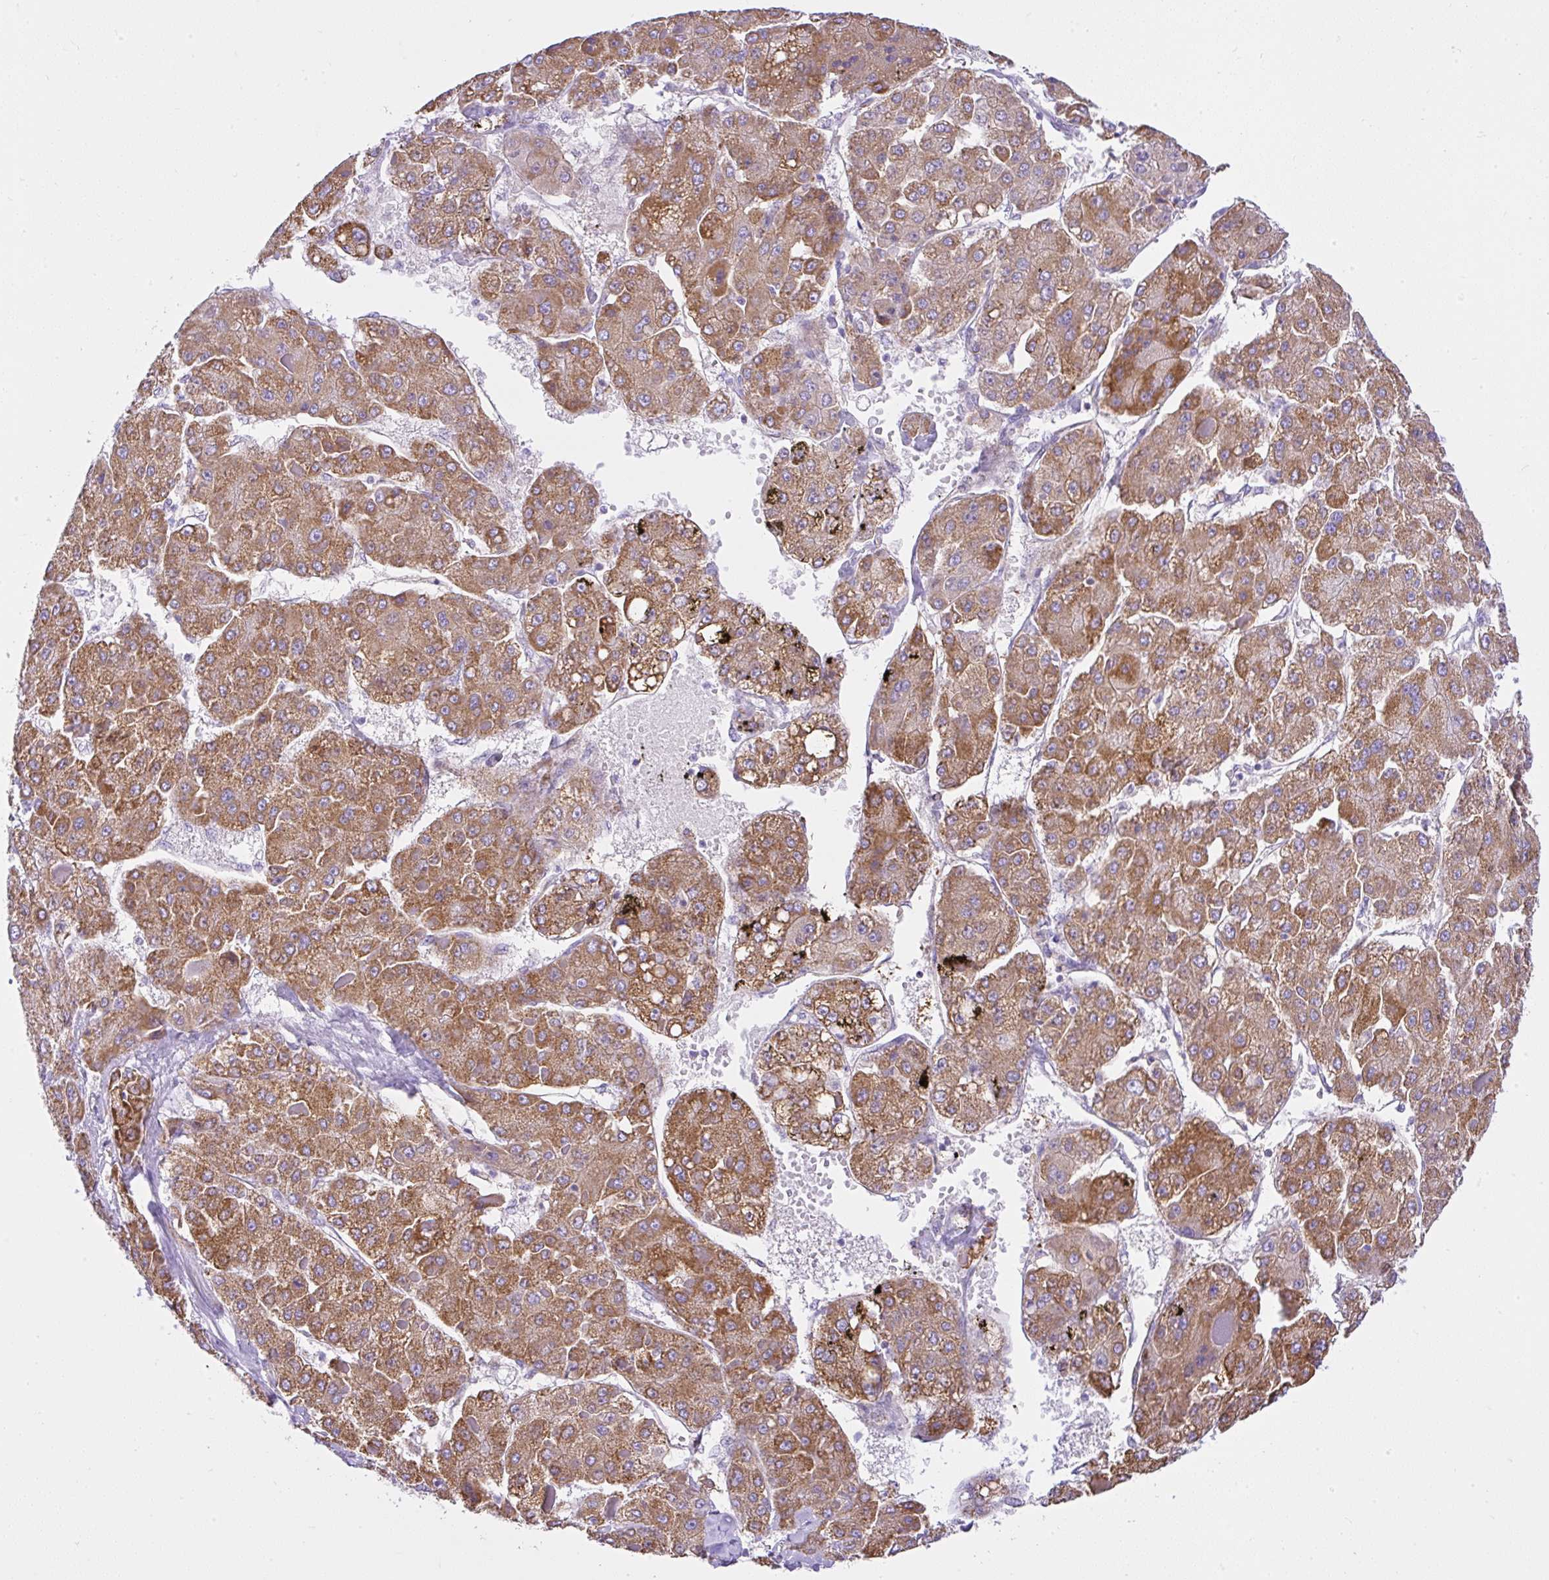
{"staining": {"intensity": "moderate", "quantity": "25%-75%", "location": "cytoplasmic/membranous"}, "tissue": "liver cancer", "cell_type": "Tumor cells", "image_type": "cancer", "snomed": [{"axis": "morphology", "description": "Carcinoma, Hepatocellular, NOS"}, {"axis": "topography", "description": "Liver"}], "caption": "This histopathology image exhibits immunohistochemistry (IHC) staining of human liver hepatocellular carcinoma, with medium moderate cytoplasmic/membranous staining in about 25%-75% of tumor cells.", "gene": "SLC13A1", "patient": {"sex": "female", "age": 73}}